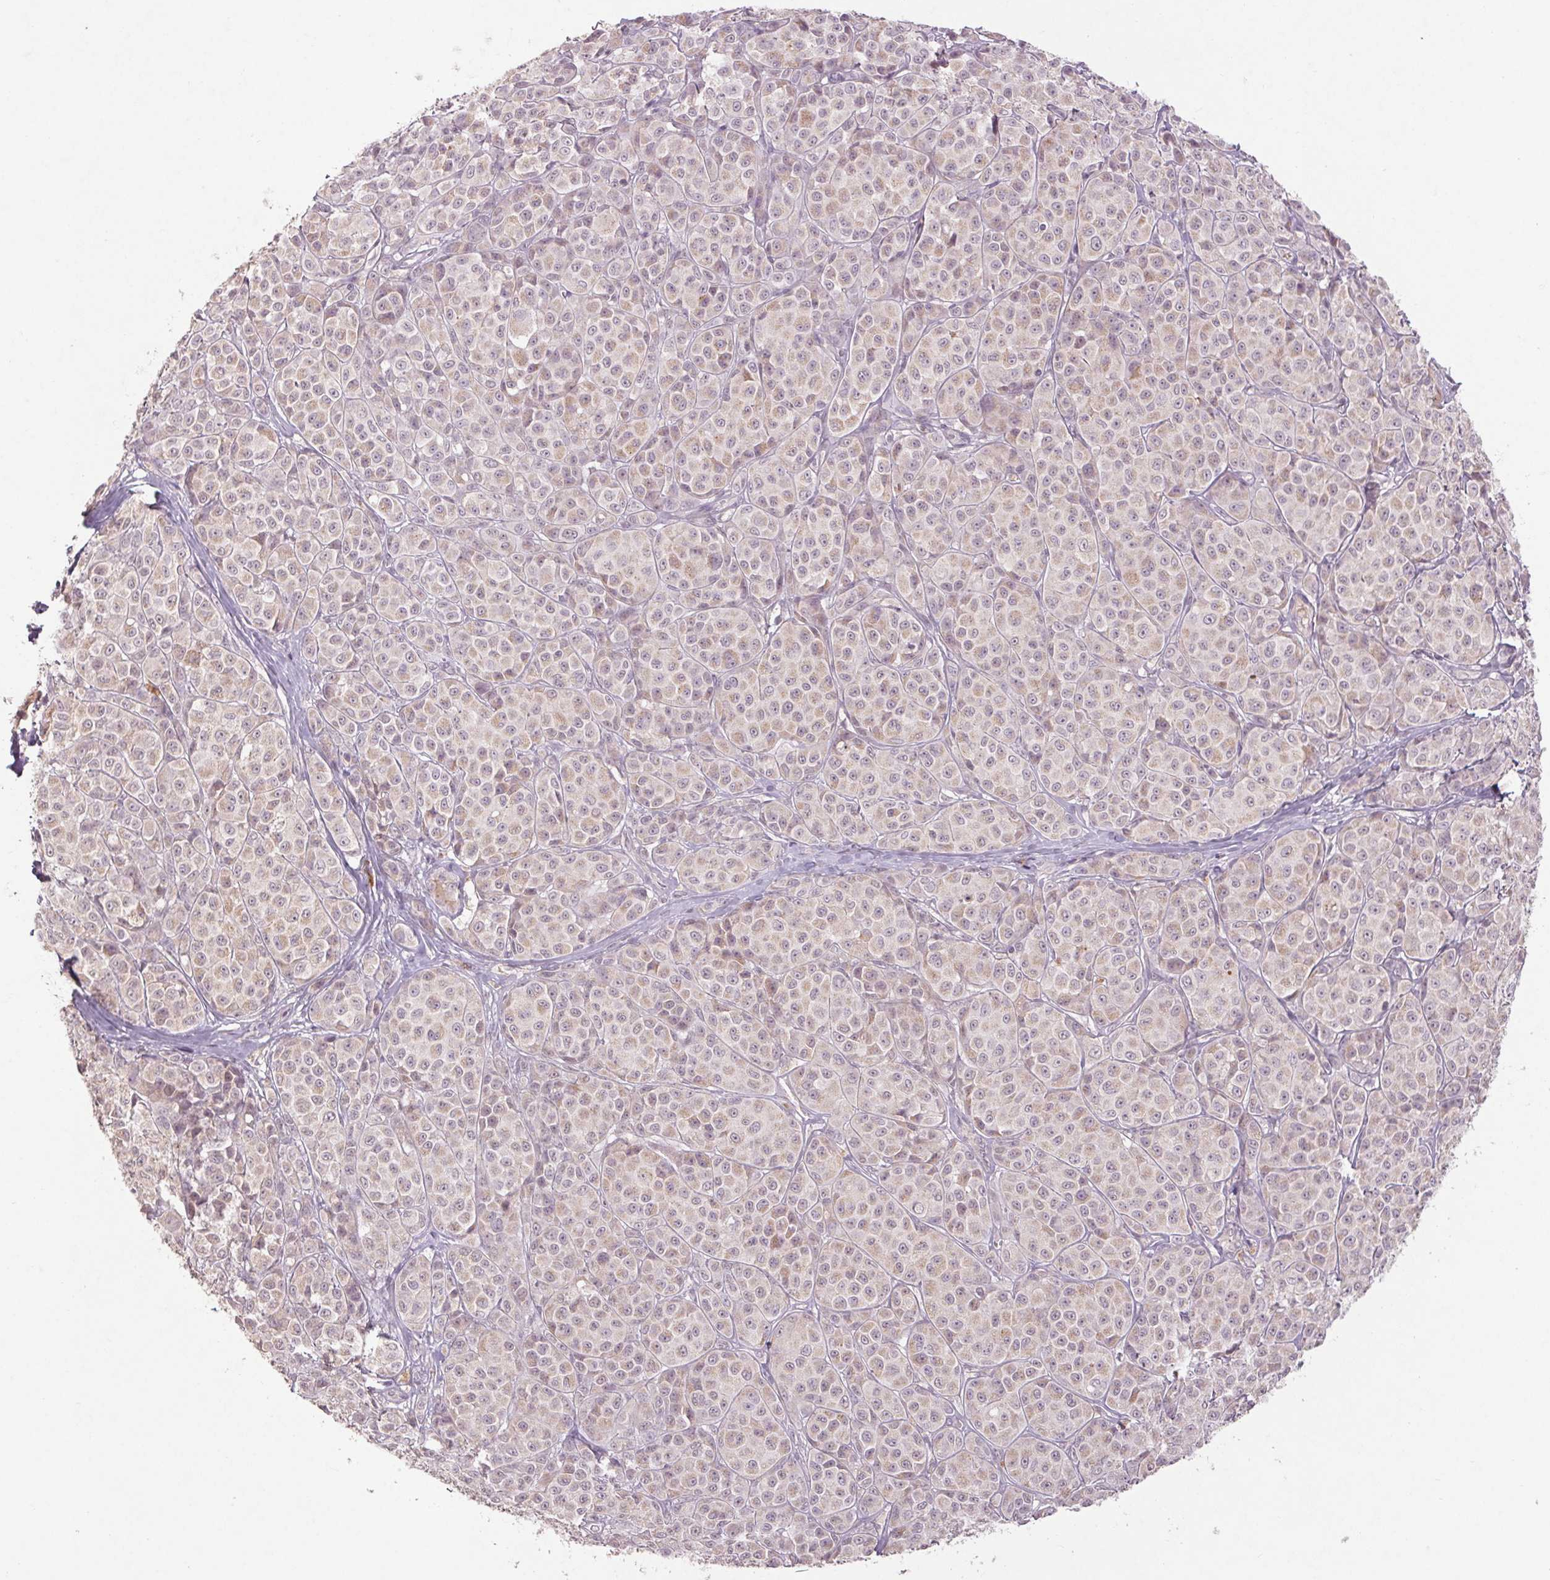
{"staining": {"intensity": "weak", "quantity": "<25%", "location": "cytoplasmic/membranous,nuclear"}, "tissue": "melanoma", "cell_type": "Tumor cells", "image_type": "cancer", "snomed": [{"axis": "morphology", "description": "Malignant melanoma, NOS"}, {"axis": "topography", "description": "Skin"}], "caption": "The immunohistochemistry (IHC) histopathology image has no significant staining in tumor cells of melanoma tissue.", "gene": "KLRC3", "patient": {"sex": "male", "age": 89}}